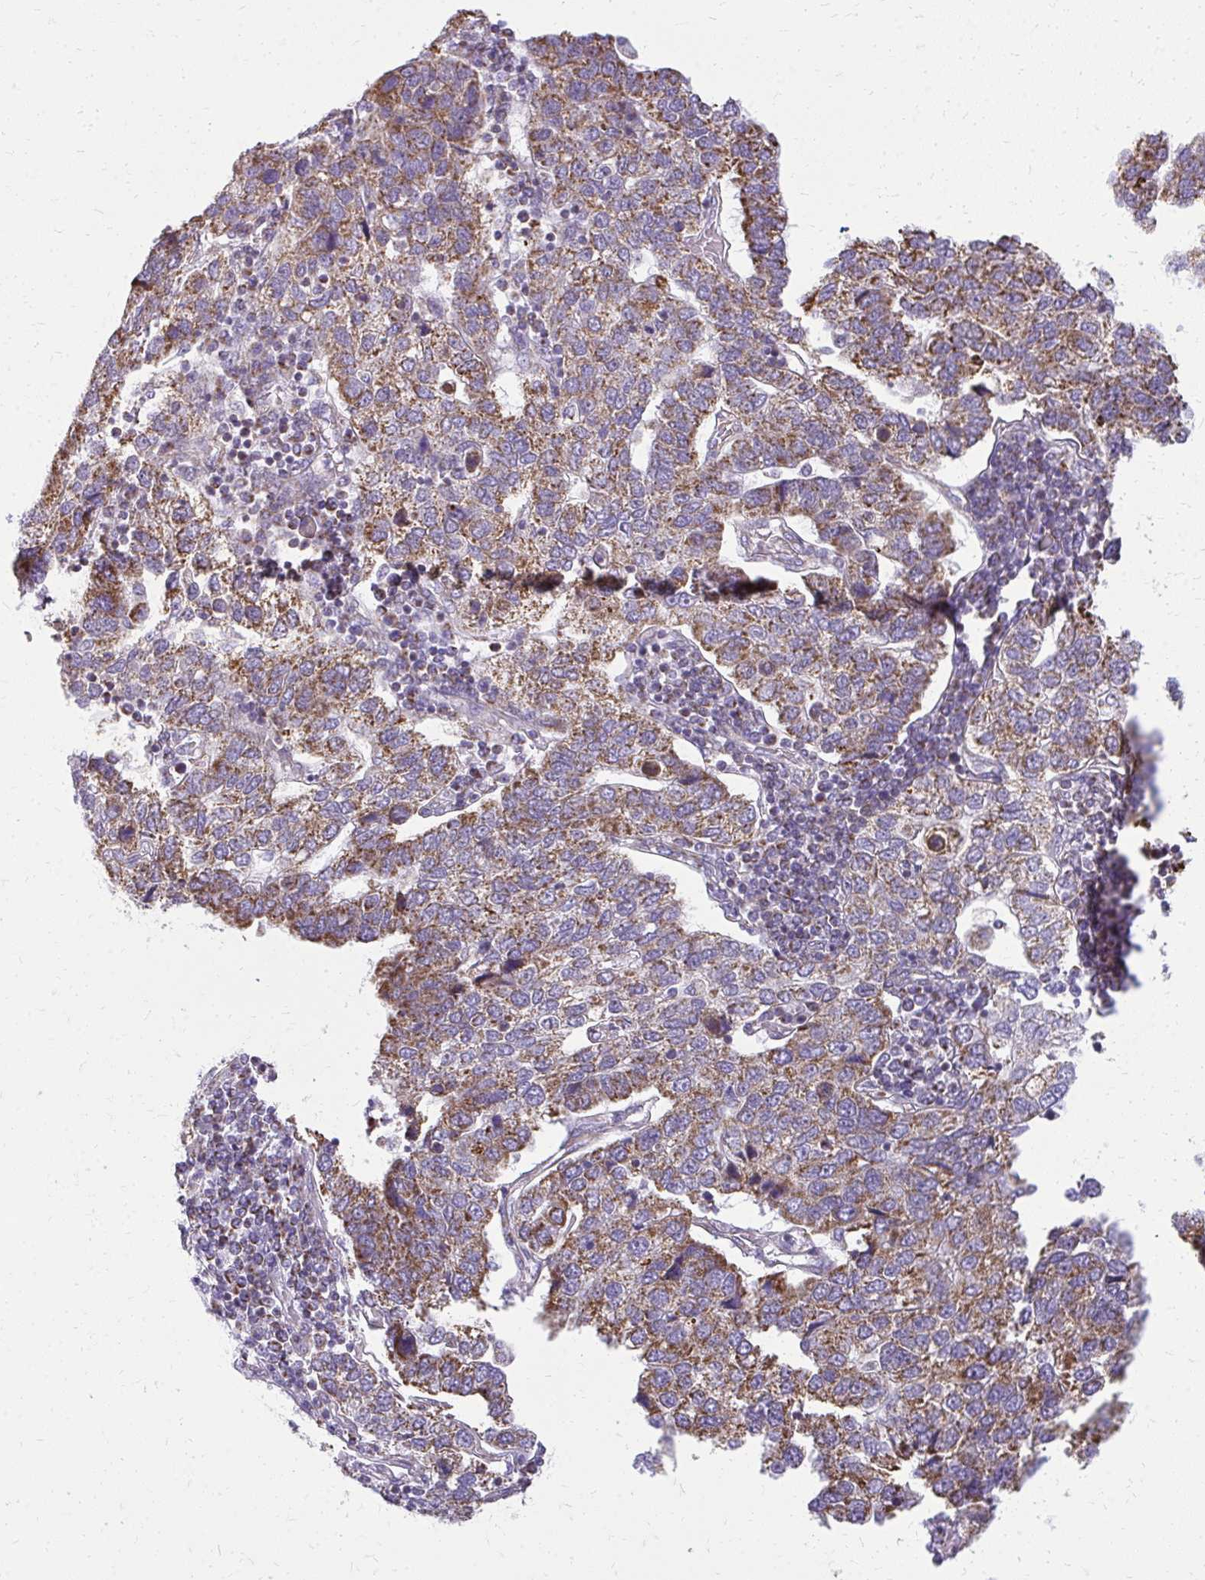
{"staining": {"intensity": "strong", "quantity": ">75%", "location": "cytoplasmic/membranous"}, "tissue": "pancreatic cancer", "cell_type": "Tumor cells", "image_type": "cancer", "snomed": [{"axis": "morphology", "description": "Adenocarcinoma, NOS"}, {"axis": "topography", "description": "Pancreas"}], "caption": "Protein expression analysis of human pancreatic cancer reveals strong cytoplasmic/membranous staining in approximately >75% of tumor cells. Nuclei are stained in blue.", "gene": "IFIT1", "patient": {"sex": "female", "age": 61}}